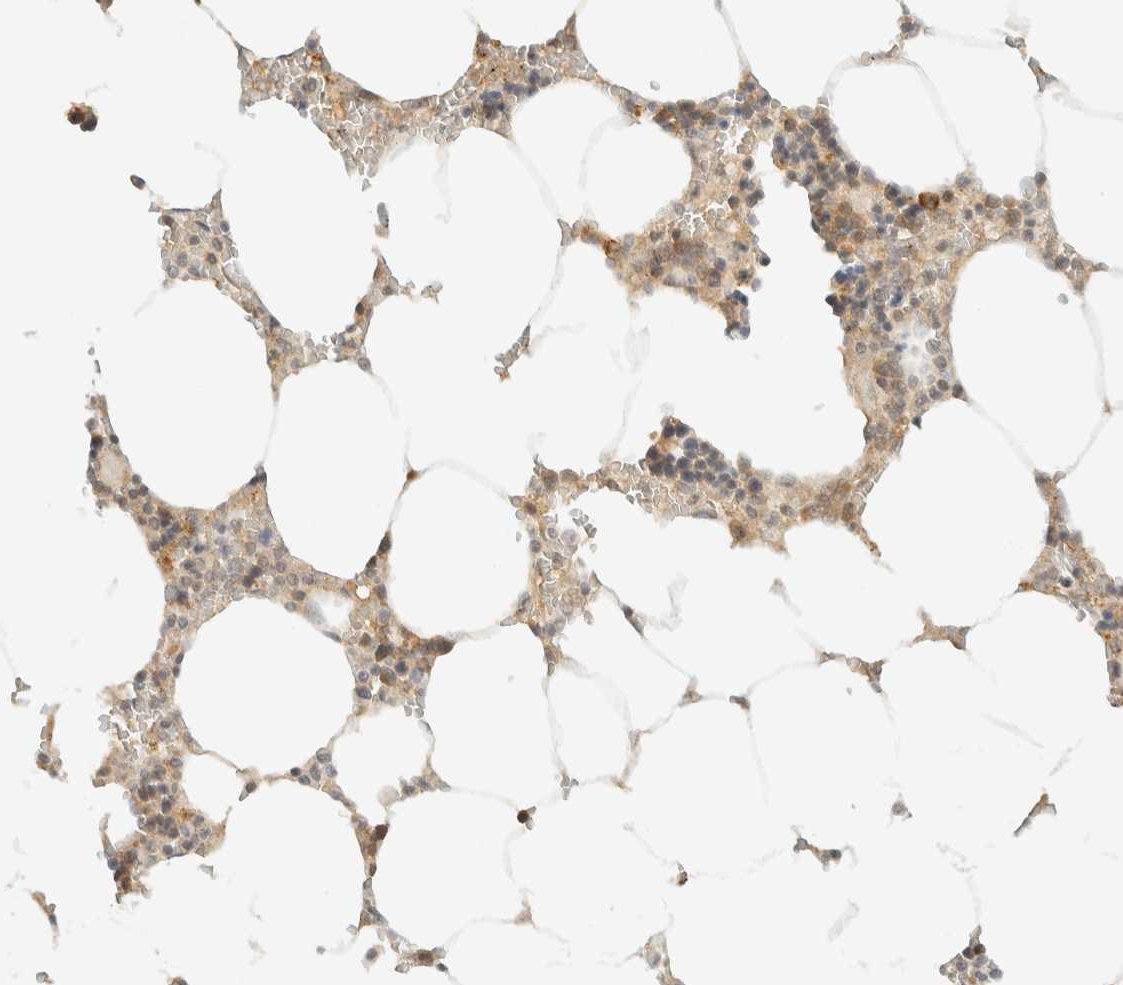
{"staining": {"intensity": "moderate", "quantity": "<25%", "location": "cytoplasmic/membranous,nuclear"}, "tissue": "bone marrow", "cell_type": "Hematopoietic cells", "image_type": "normal", "snomed": [{"axis": "morphology", "description": "Normal tissue, NOS"}, {"axis": "topography", "description": "Bone marrow"}], "caption": "Human bone marrow stained for a protein (brown) reveals moderate cytoplasmic/membranous,nuclear positive positivity in about <25% of hematopoietic cells.", "gene": "KIFAP3", "patient": {"sex": "male", "age": 70}}